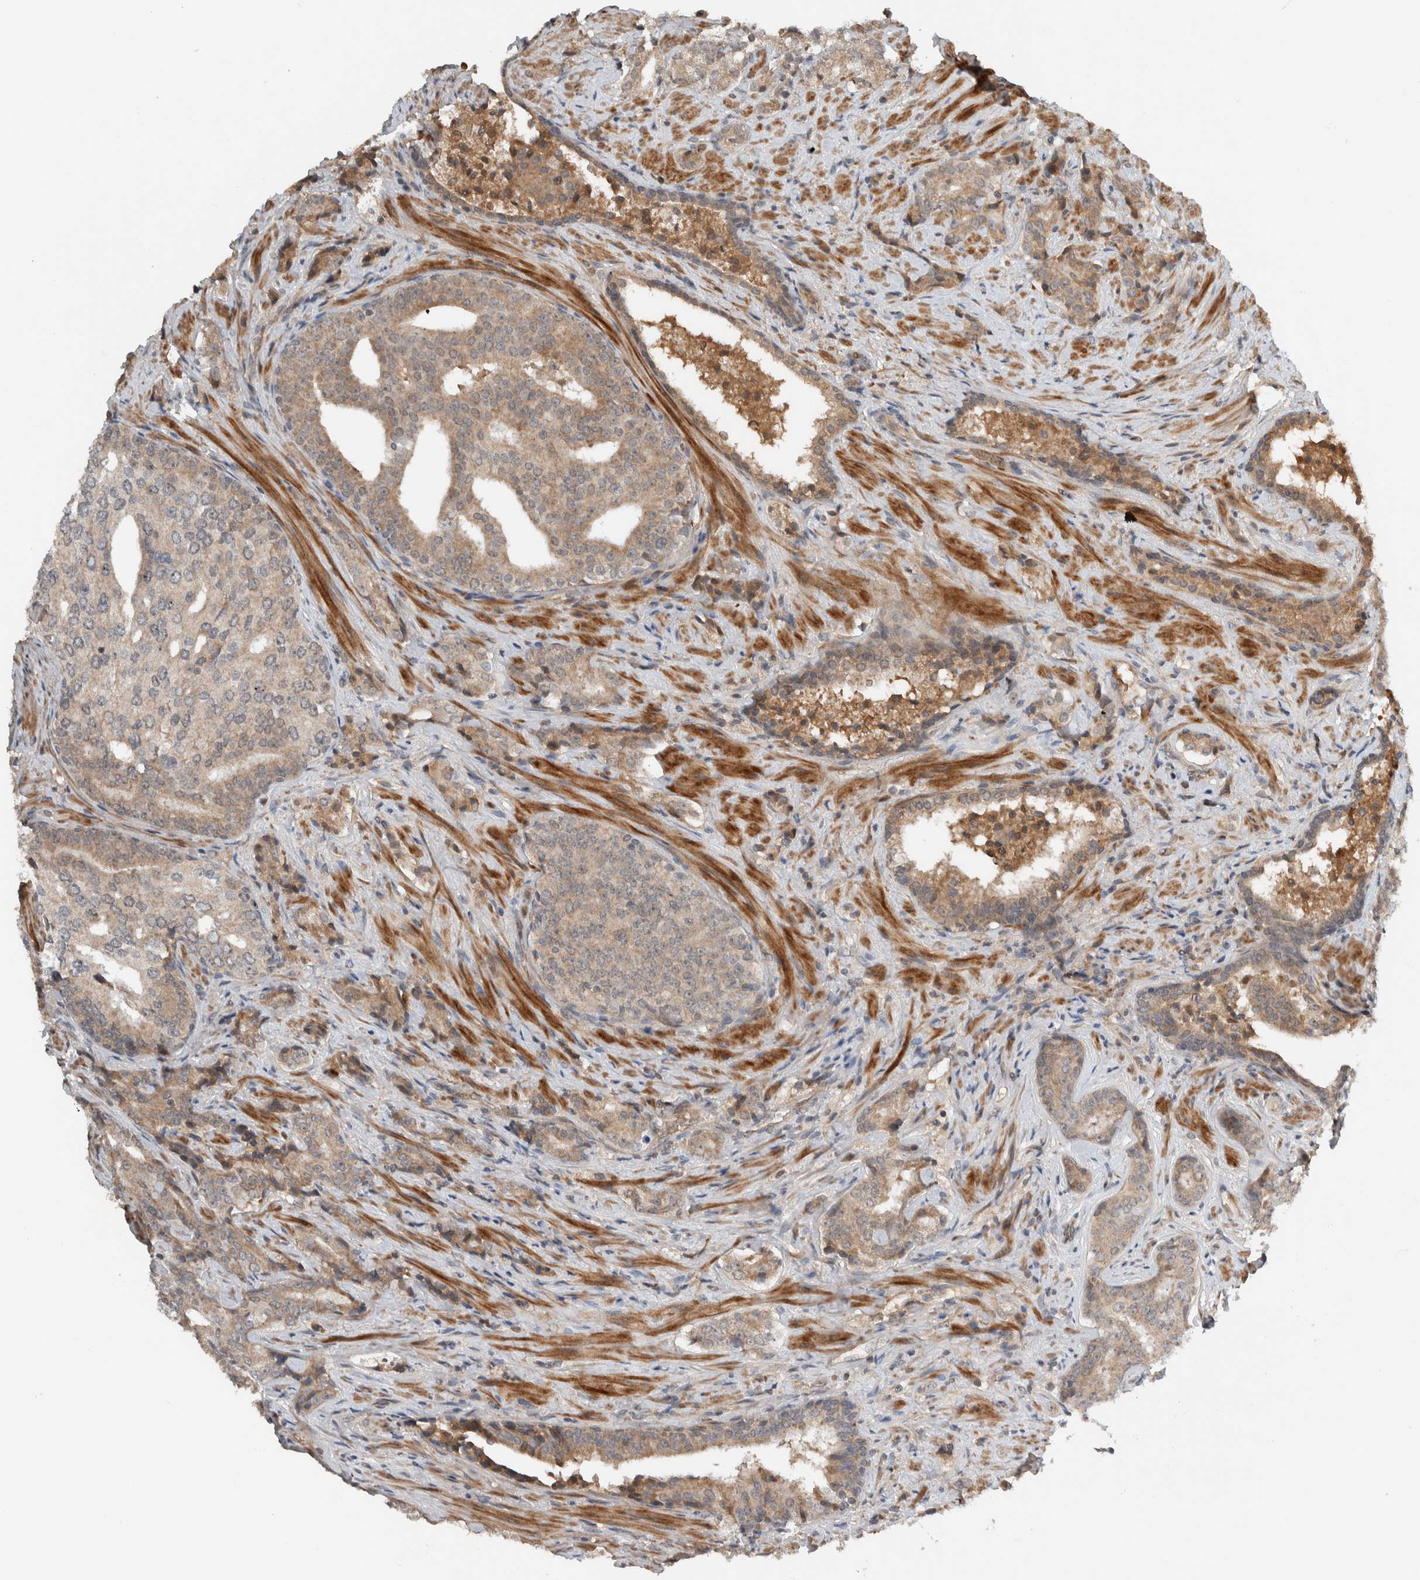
{"staining": {"intensity": "weak", "quantity": ">75%", "location": "cytoplasmic/membranous"}, "tissue": "prostate cancer", "cell_type": "Tumor cells", "image_type": "cancer", "snomed": [{"axis": "morphology", "description": "Adenocarcinoma, High grade"}, {"axis": "topography", "description": "Prostate"}], "caption": "Prostate cancer was stained to show a protein in brown. There is low levels of weak cytoplasmic/membranous expression in about >75% of tumor cells. (Brightfield microscopy of DAB IHC at high magnification).", "gene": "ARMC7", "patient": {"sex": "male", "age": 71}}